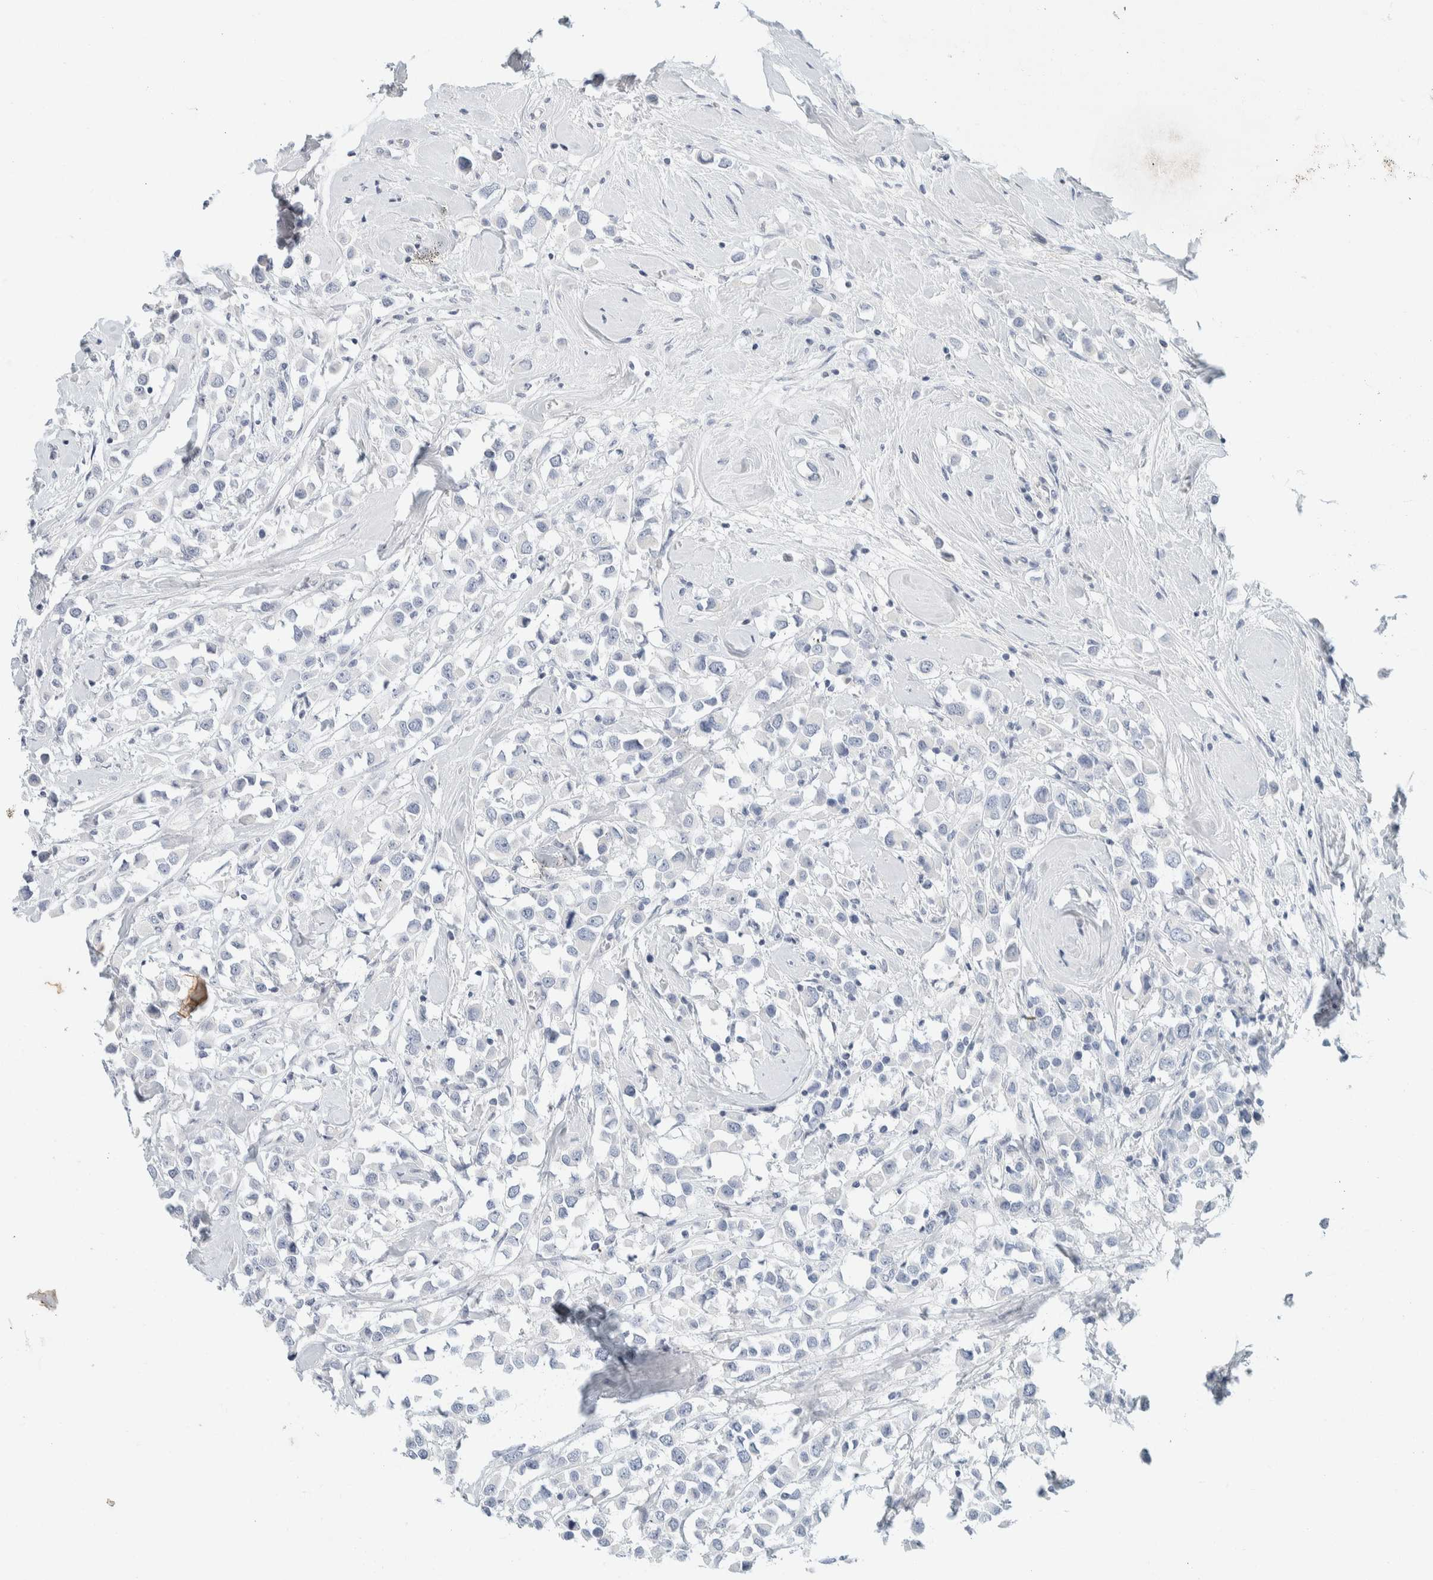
{"staining": {"intensity": "negative", "quantity": "none", "location": "none"}, "tissue": "breast cancer", "cell_type": "Tumor cells", "image_type": "cancer", "snomed": [{"axis": "morphology", "description": "Duct carcinoma"}, {"axis": "topography", "description": "Breast"}], "caption": "Breast cancer (infiltrating ductal carcinoma) was stained to show a protein in brown. There is no significant positivity in tumor cells.", "gene": "ALOX12B", "patient": {"sex": "female", "age": 61}}